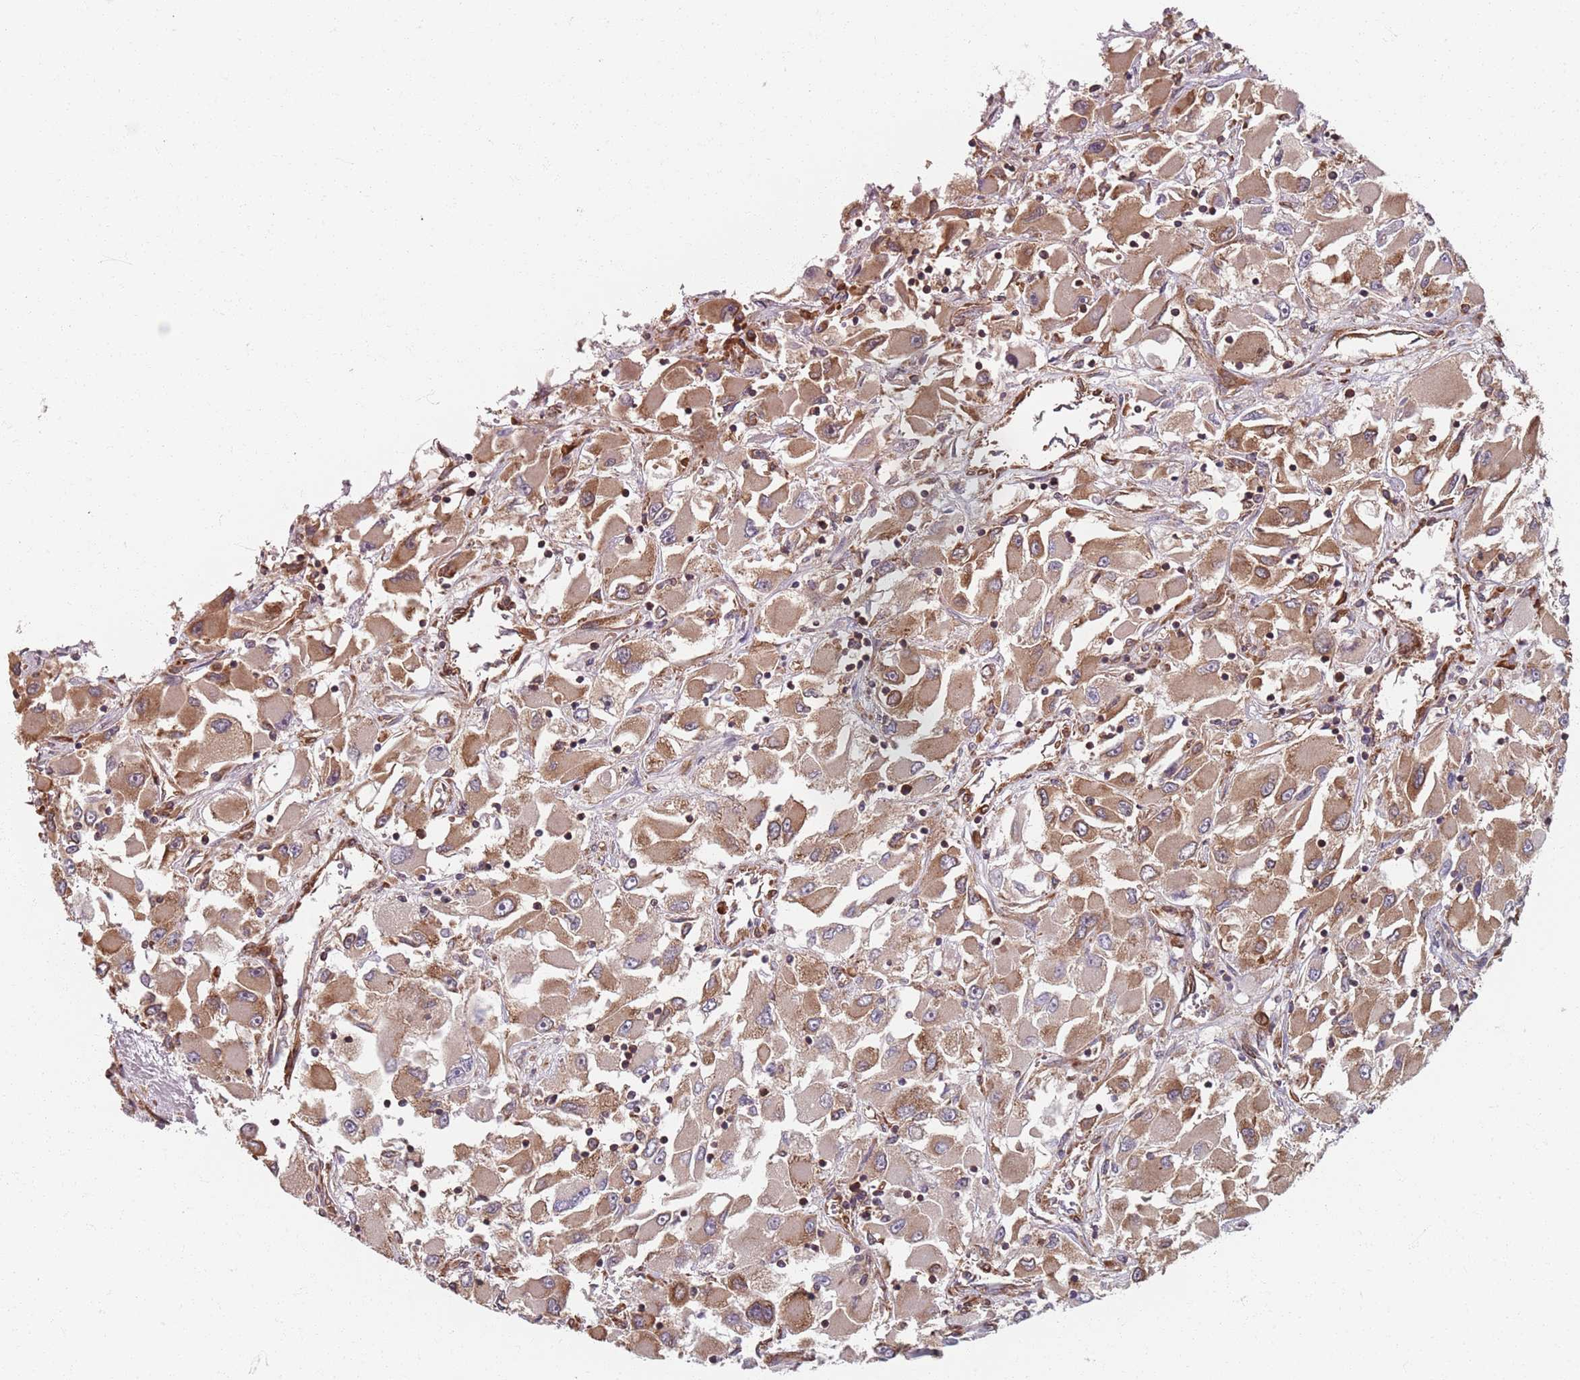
{"staining": {"intensity": "moderate", "quantity": ">75%", "location": "cytoplasmic/membranous"}, "tissue": "renal cancer", "cell_type": "Tumor cells", "image_type": "cancer", "snomed": [{"axis": "morphology", "description": "Adenocarcinoma, NOS"}, {"axis": "topography", "description": "Kidney"}], "caption": "Tumor cells show medium levels of moderate cytoplasmic/membranous staining in about >75% of cells in human renal cancer.", "gene": "NOTCH3", "patient": {"sex": "female", "age": 52}}